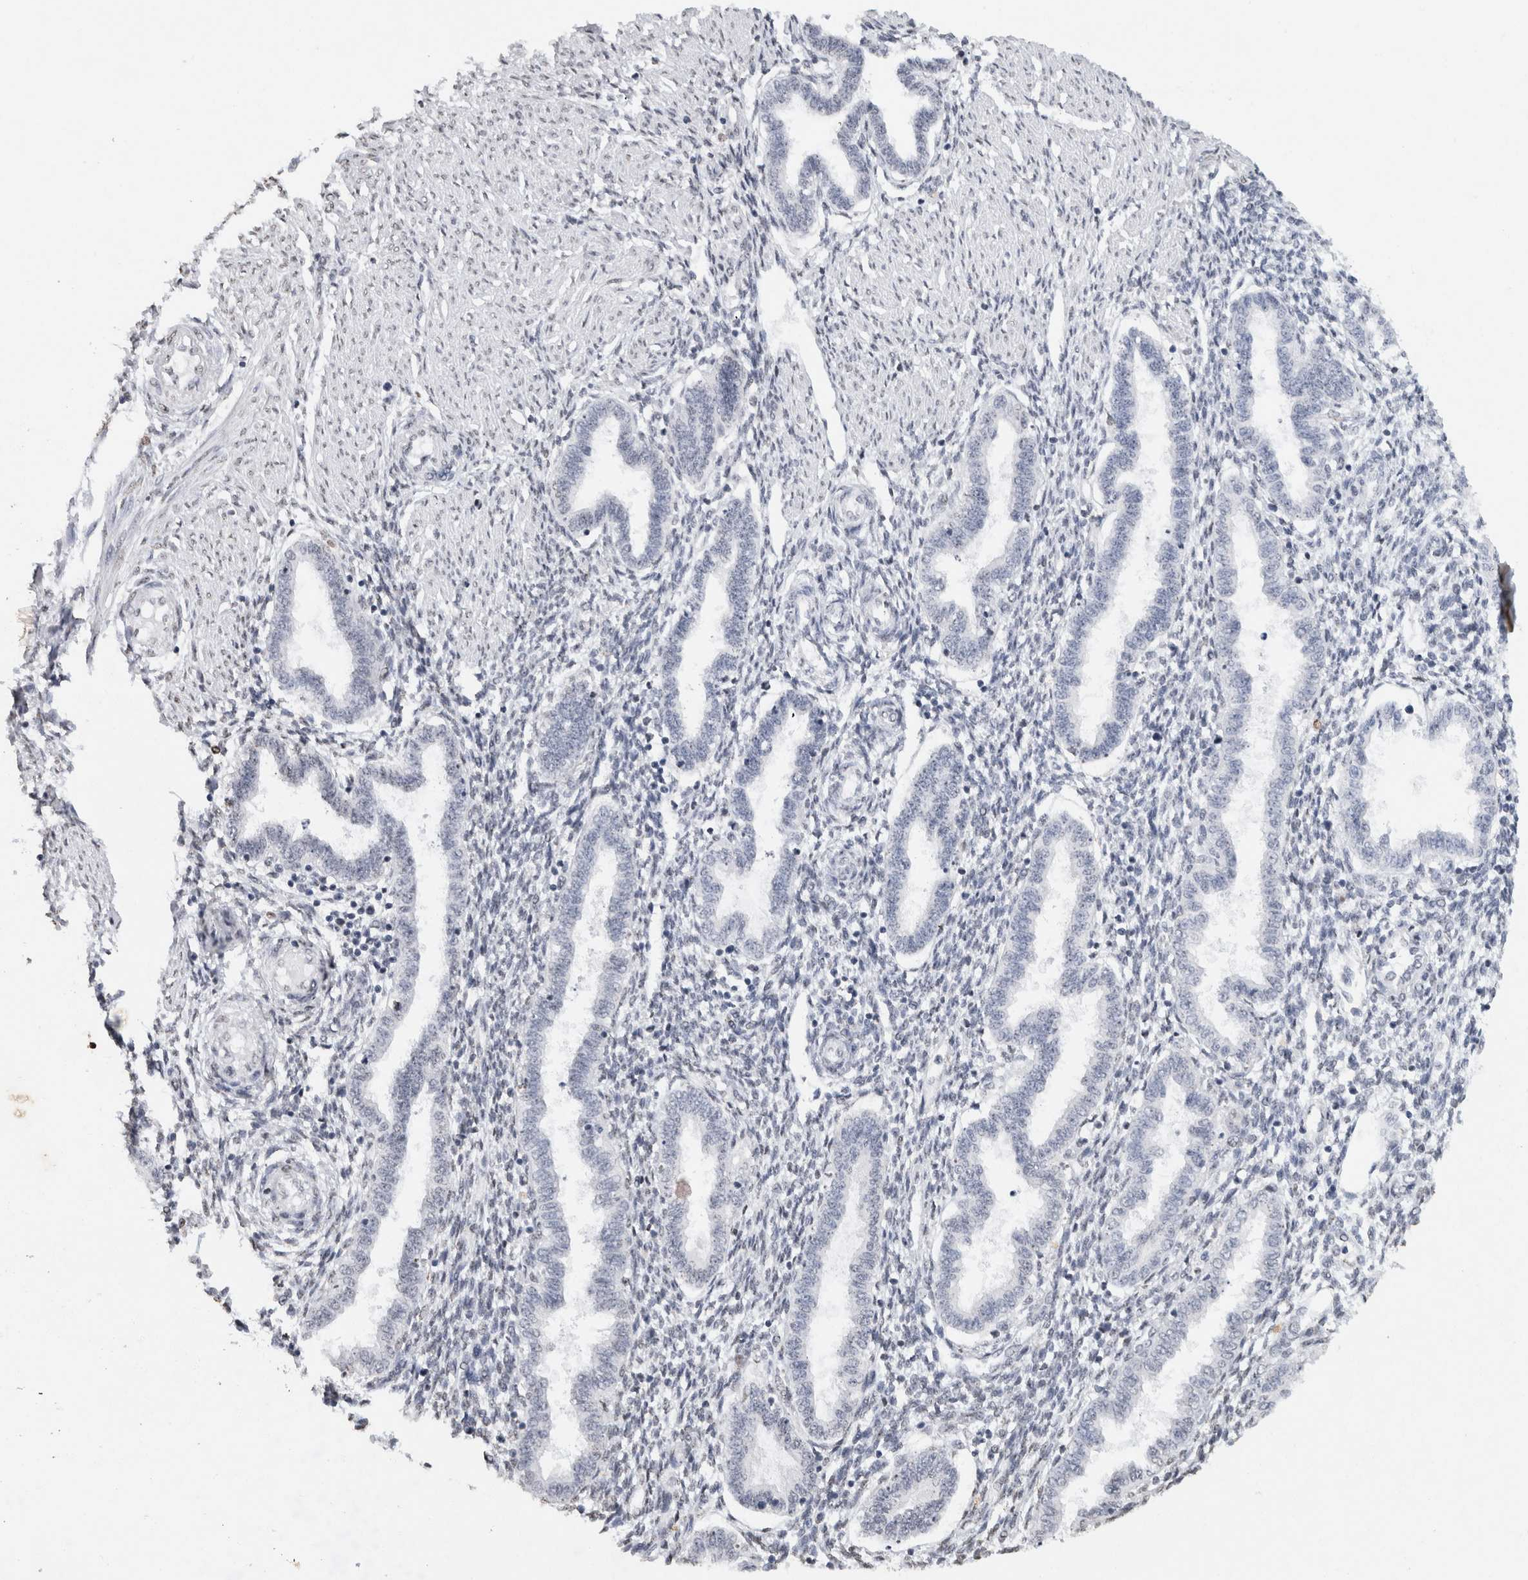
{"staining": {"intensity": "negative", "quantity": "none", "location": "none"}, "tissue": "endometrium", "cell_type": "Cells in endometrial stroma", "image_type": "normal", "snomed": [{"axis": "morphology", "description": "Normal tissue, NOS"}, {"axis": "topography", "description": "Endometrium"}], "caption": "Immunohistochemical staining of benign human endometrium demonstrates no significant staining in cells in endometrial stroma. (IHC, brightfield microscopy, high magnification).", "gene": "CNTN1", "patient": {"sex": "female", "age": 33}}